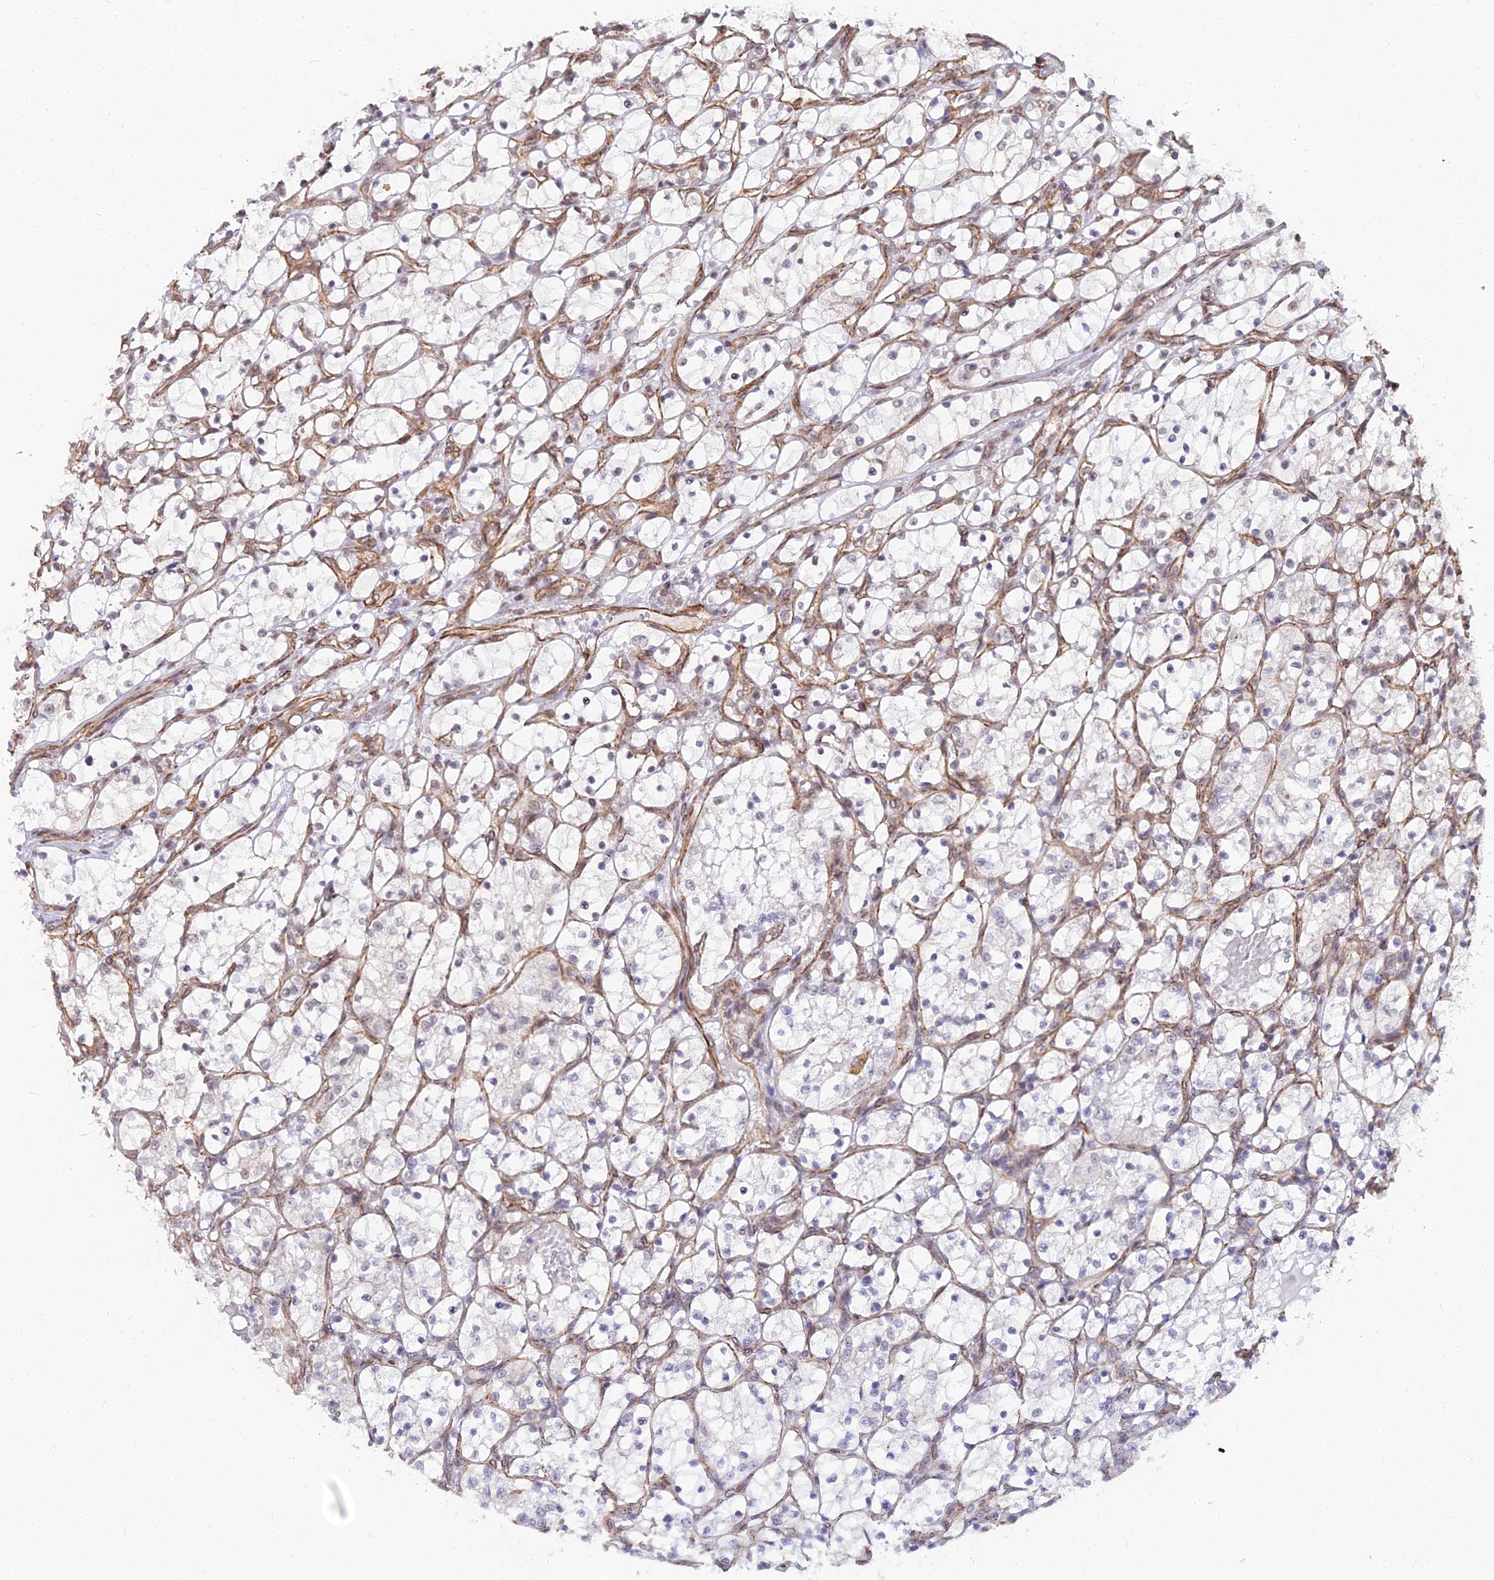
{"staining": {"intensity": "negative", "quantity": "none", "location": "none"}, "tissue": "renal cancer", "cell_type": "Tumor cells", "image_type": "cancer", "snomed": [{"axis": "morphology", "description": "Adenocarcinoma, NOS"}, {"axis": "topography", "description": "Kidney"}], "caption": "Human renal adenocarcinoma stained for a protein using immunohistochemistry reveals no positivity in tumor cells.", "gene": "YJU2", "patient": {"sex": "female", "age": 69}}